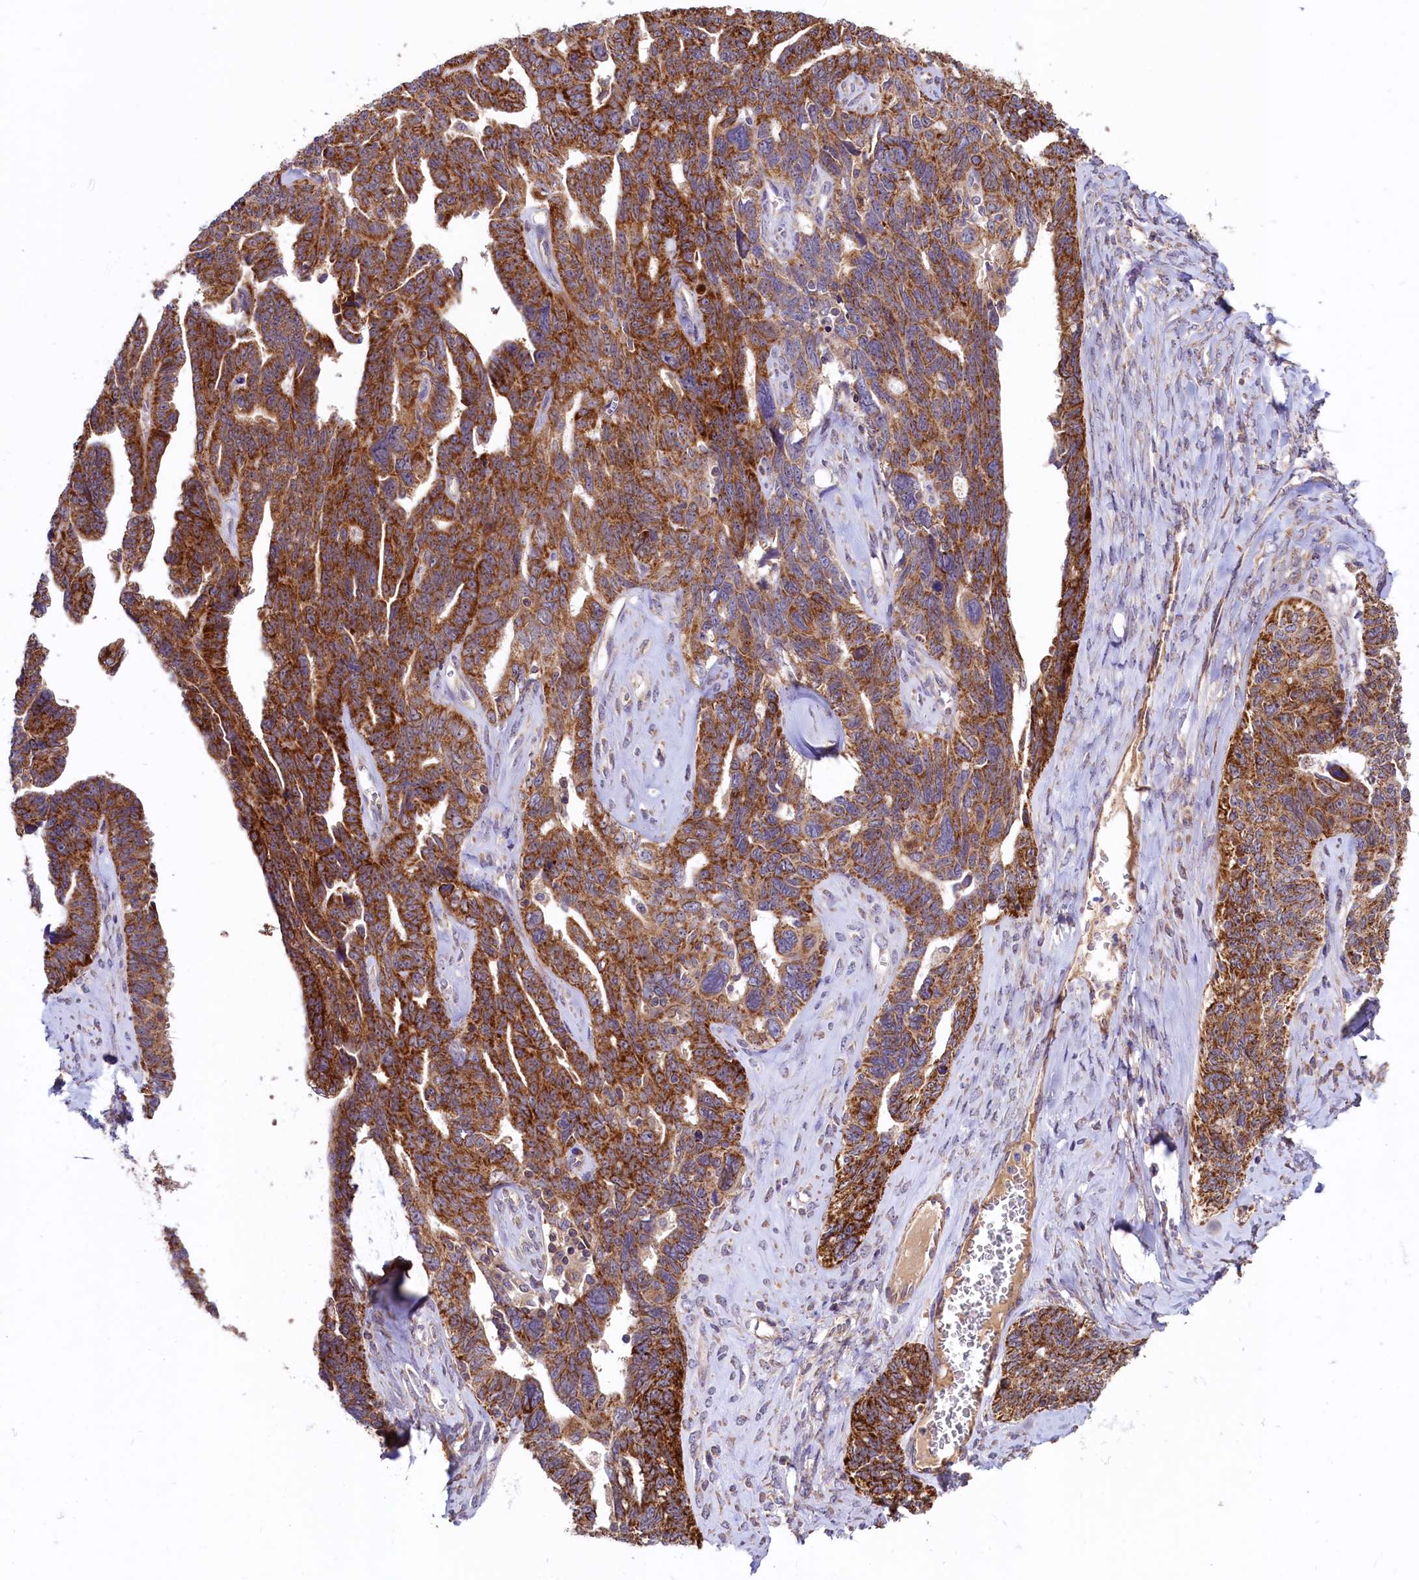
{"staining": {"intensity": "strong", "quantity": ">75%", "location": "cytoplasmic/membranous"}, "tissue": "ovarian cancer", "cell_type": "Tumor cells", "image_type": "cancer", "snomed": [{"axis": "morphology", "description": "Cystadenocarcinoma, serous, NOS"}, {"axis": "topography", "description": "Ovary"}], "caption": "Strong cytoplasmic/membranous expression is present in about >75% of tumor cells in serous cystadenocarcinoma (ovarian).", "gene": "CIAO3", "patient": {"sex": "female", "age": 79}}